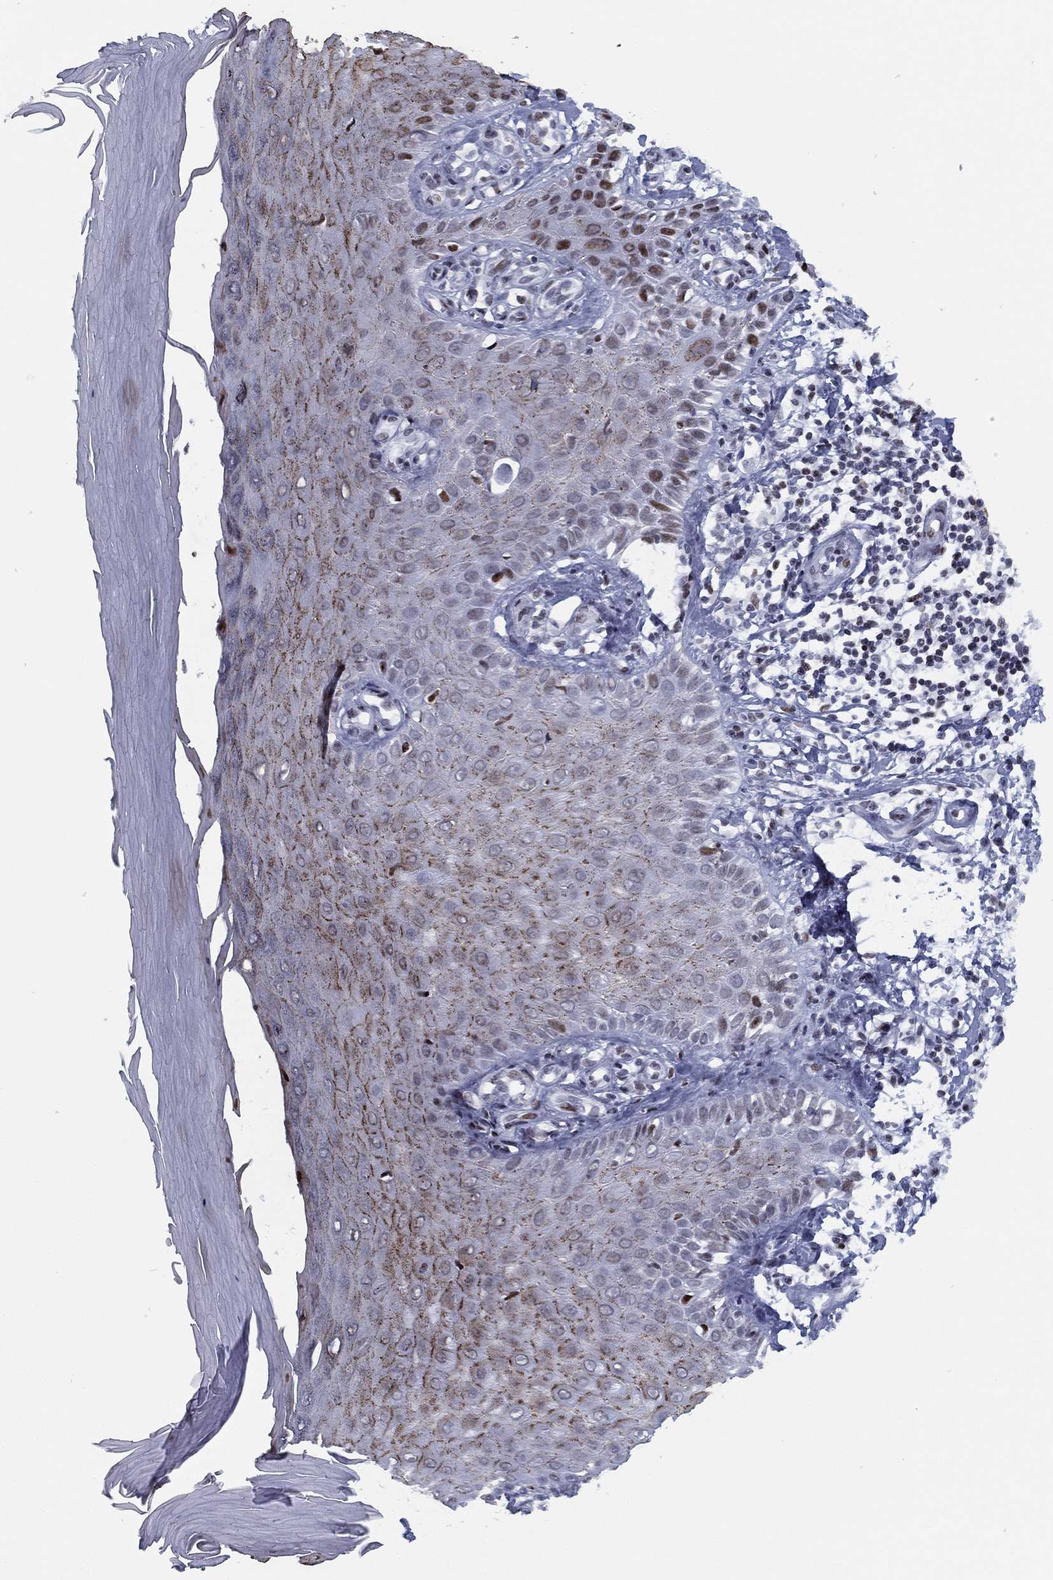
{"staining": {"intensity": "negative", "quantity": "none", "location": "none"}, "tissue": "skin", "cell_type": "Fibroblasts", "image_type": "normal", "snomed": [{"axis": "morphology", "description": "Normal tissue, NOS"}, {"axis": "morphology", "description": "Inflammation, NOS"}, {"axis": "morphology", "description": "Fibrosis, NOS"}, {"axis": "topography", "description": "Skin"}], "caption": "High power microscopy photomicrograph of an immunohistochemistry micrograph of benign skin, revealing no significant staining in fibroblasts. (Stains: DAB (3,3'-diaminobenzidine) IHC with hematoxylin counter stain, Microscopy: brightfield microscopy at high magnification).", "gene": "CYB561D2", "patient": {"sex": "male", "age": 71}}